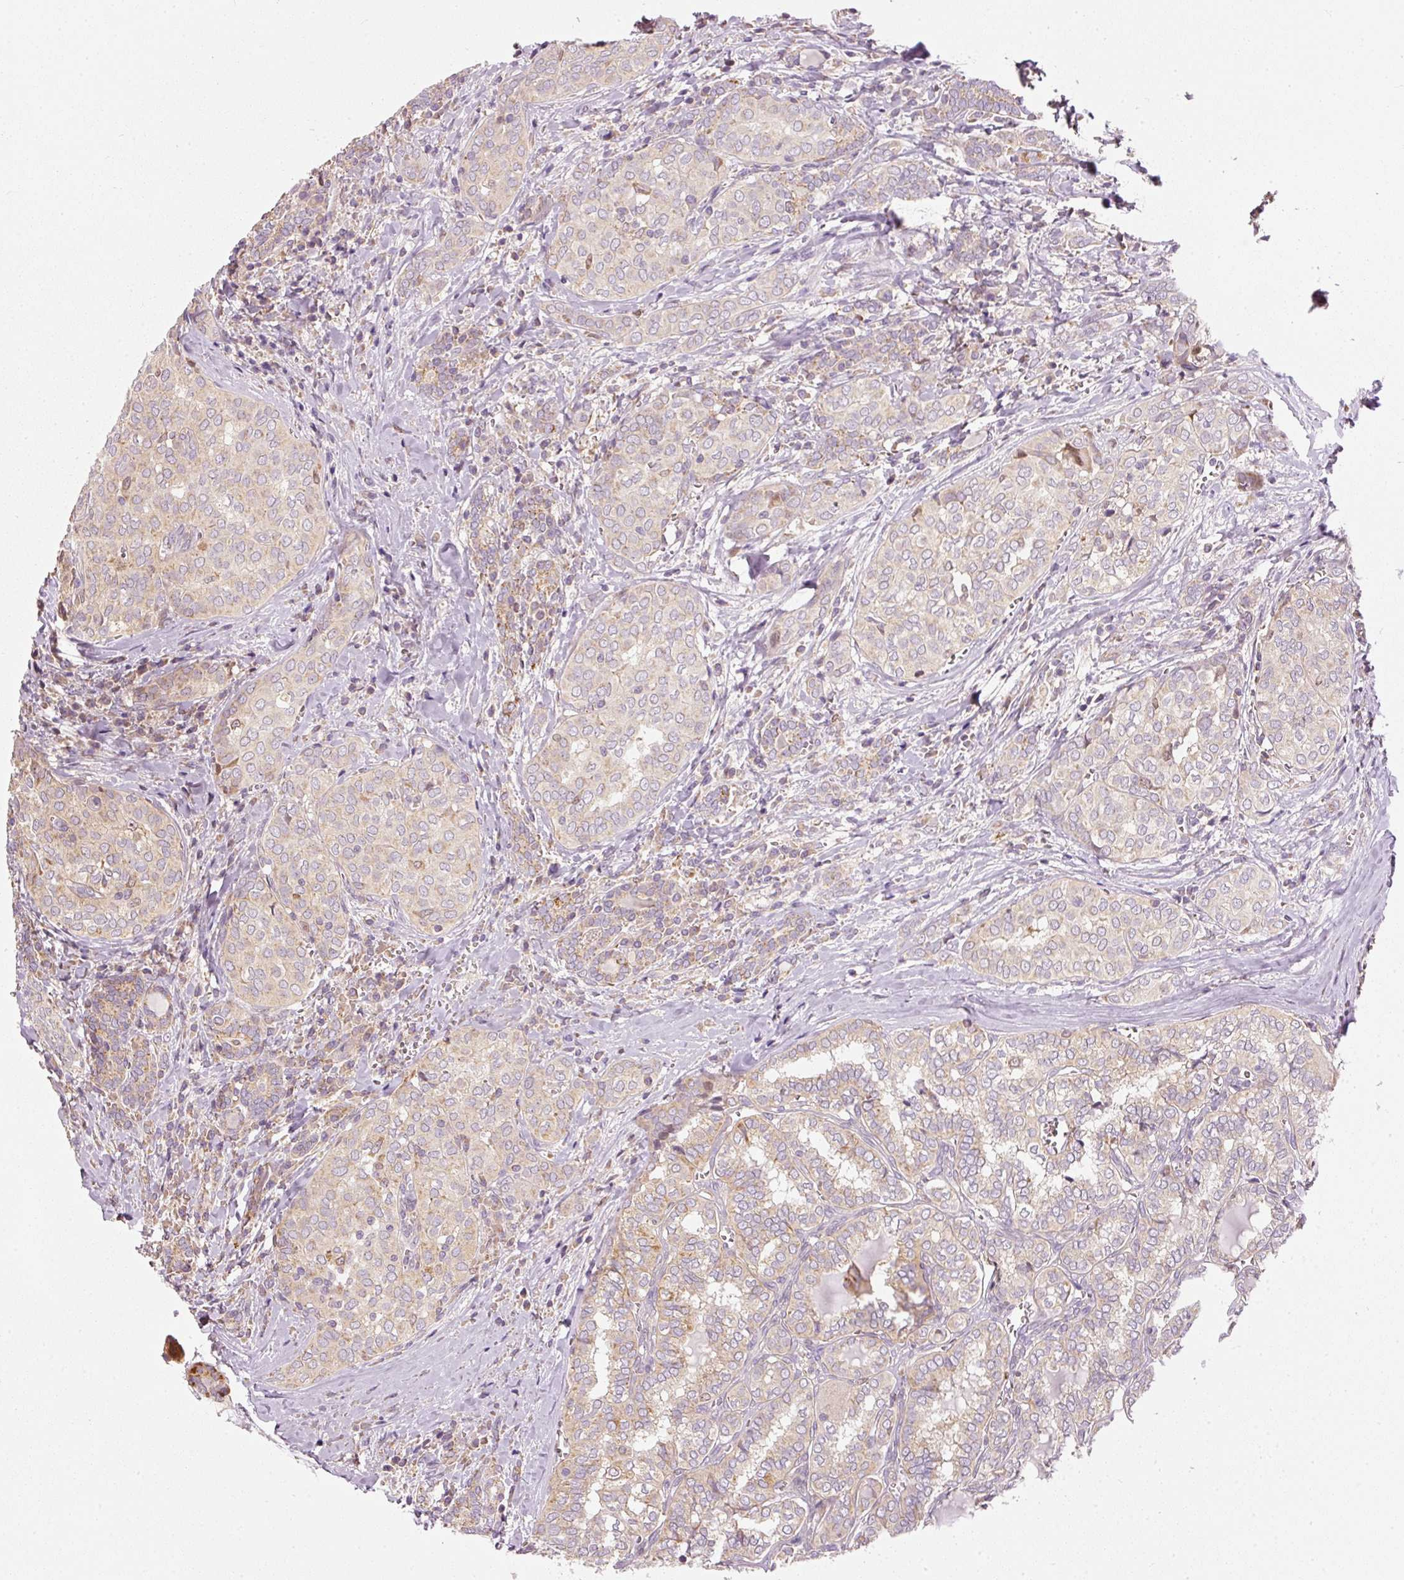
{"staining": {"intensity": "weak", "quantity": "25%-75%", "location": "cytoplasmic/membranous"}, "tissue": "thyroid cancer", "cell_type": "Tumor cells", "image_type": "cancer", "snomed": [{"axis": "morphology", "description": "Papillary adenocarcinoma, NOS"}, {"axis": "topography", "description": "Thyroid gland"}], "caption": "Thyroid cancer (papillary adenocarcinoma) stained with DAB immunohistochemistry (IHC) shows low levels of weak cytoplasmic/membranous expression in about 25%-75% of tumor cells.", "gene": "MTHFD1L", "patient": {"sex": "female", "age": 30}}